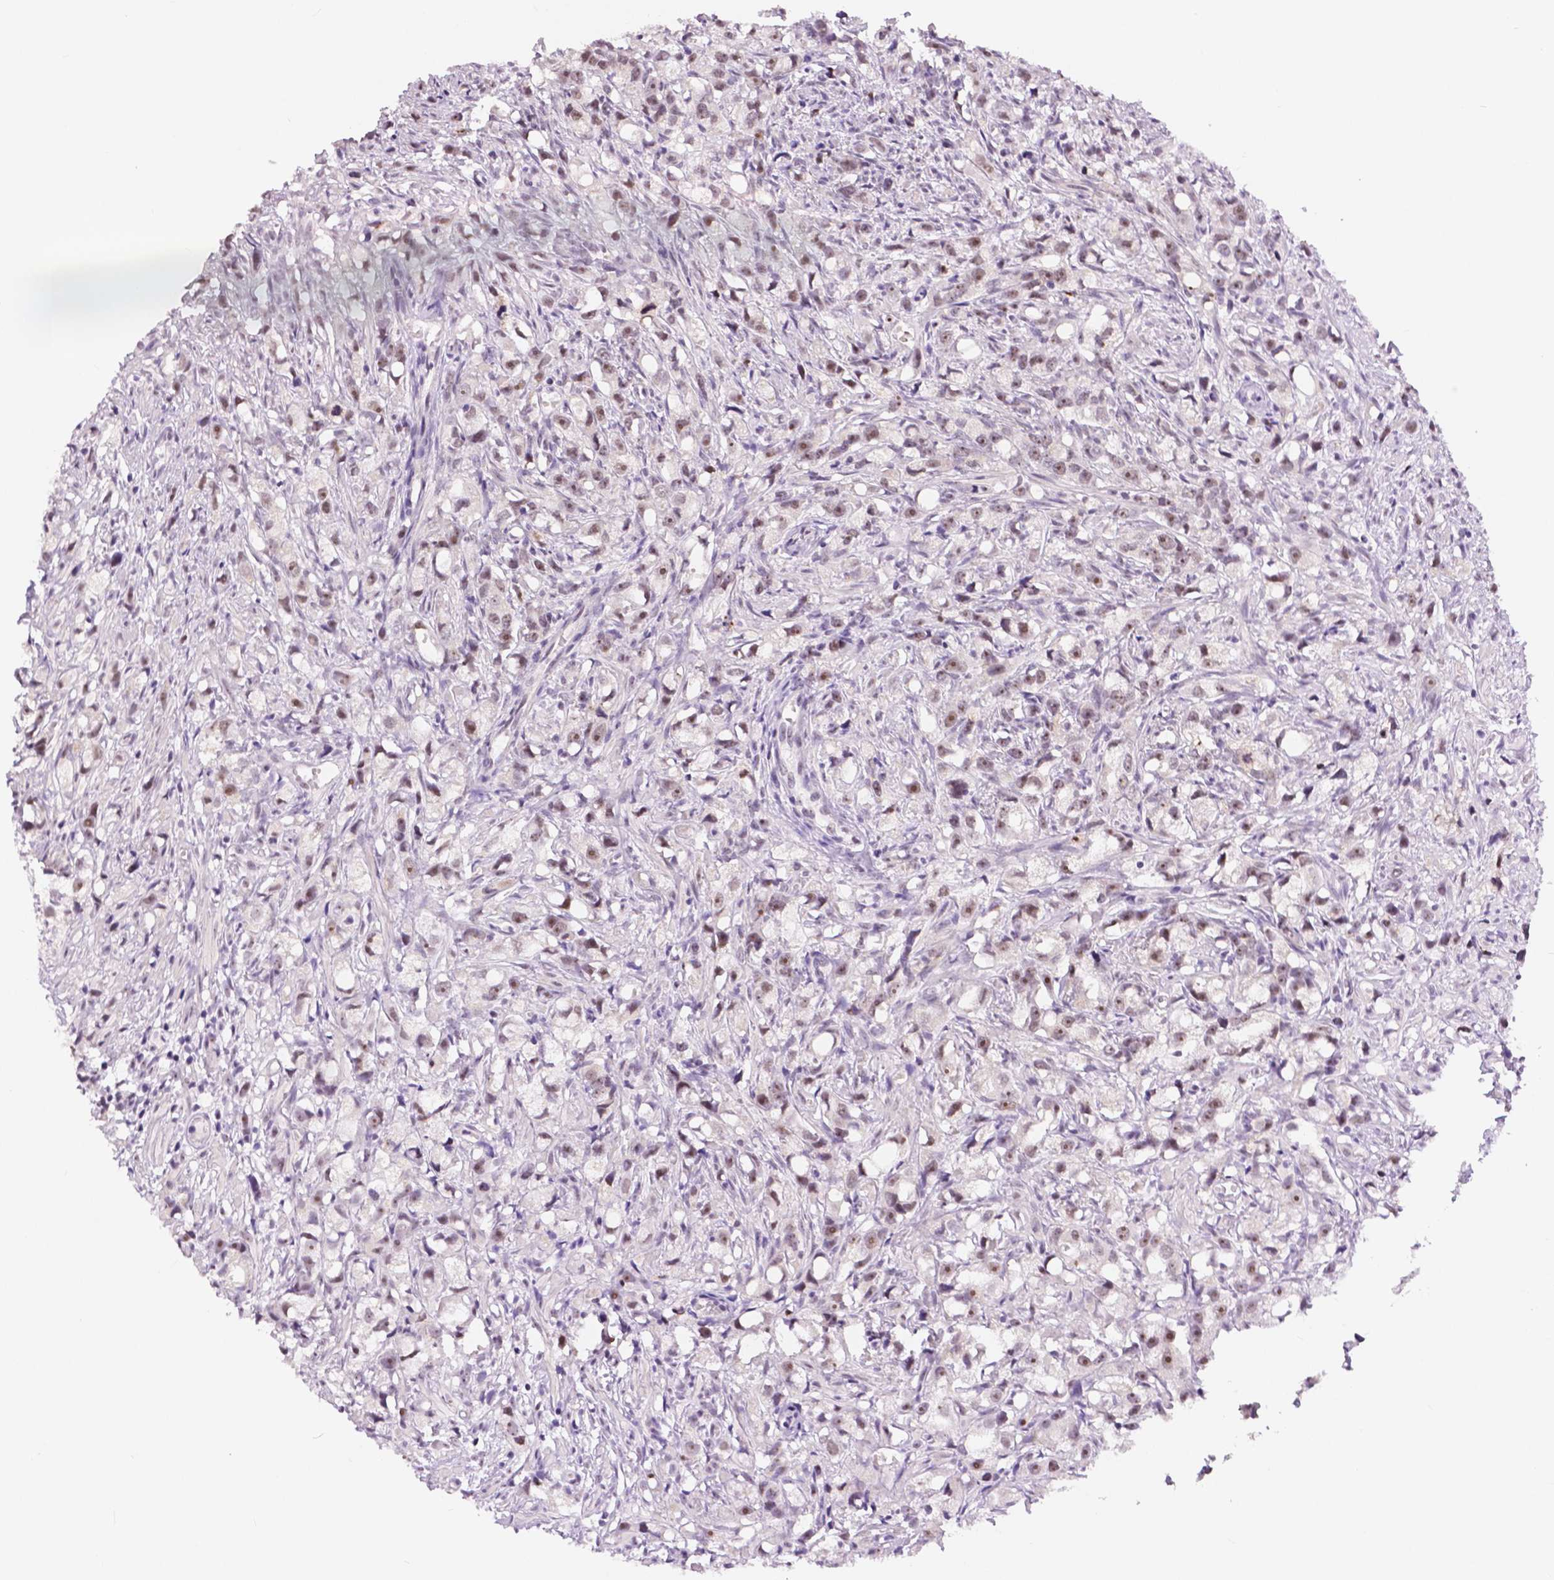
{"staining": {"intensity": "moderate", "quantity": "25%-75%", "location": "nuclear"}, "tissue": "prostate cancer", "cell_type": "Tumor cells", "image_type": "cancer", "snomed": [{"axis": "morphology", "description": "Adenocarcinoma, High grade"}, {"axis": "topography", "description": "Prostate"}], "caption": "Immunohistochemical staining of human high-grade adenocarcinoma (prostate) exhibits medium levels of moderate nuclear expression in about 25%-75% of tumor cells. The protein is shown in brown color, while the nuclei are stained blue.", "gene": "NHP2", "patient": {"sex": "male", "age": 75}}